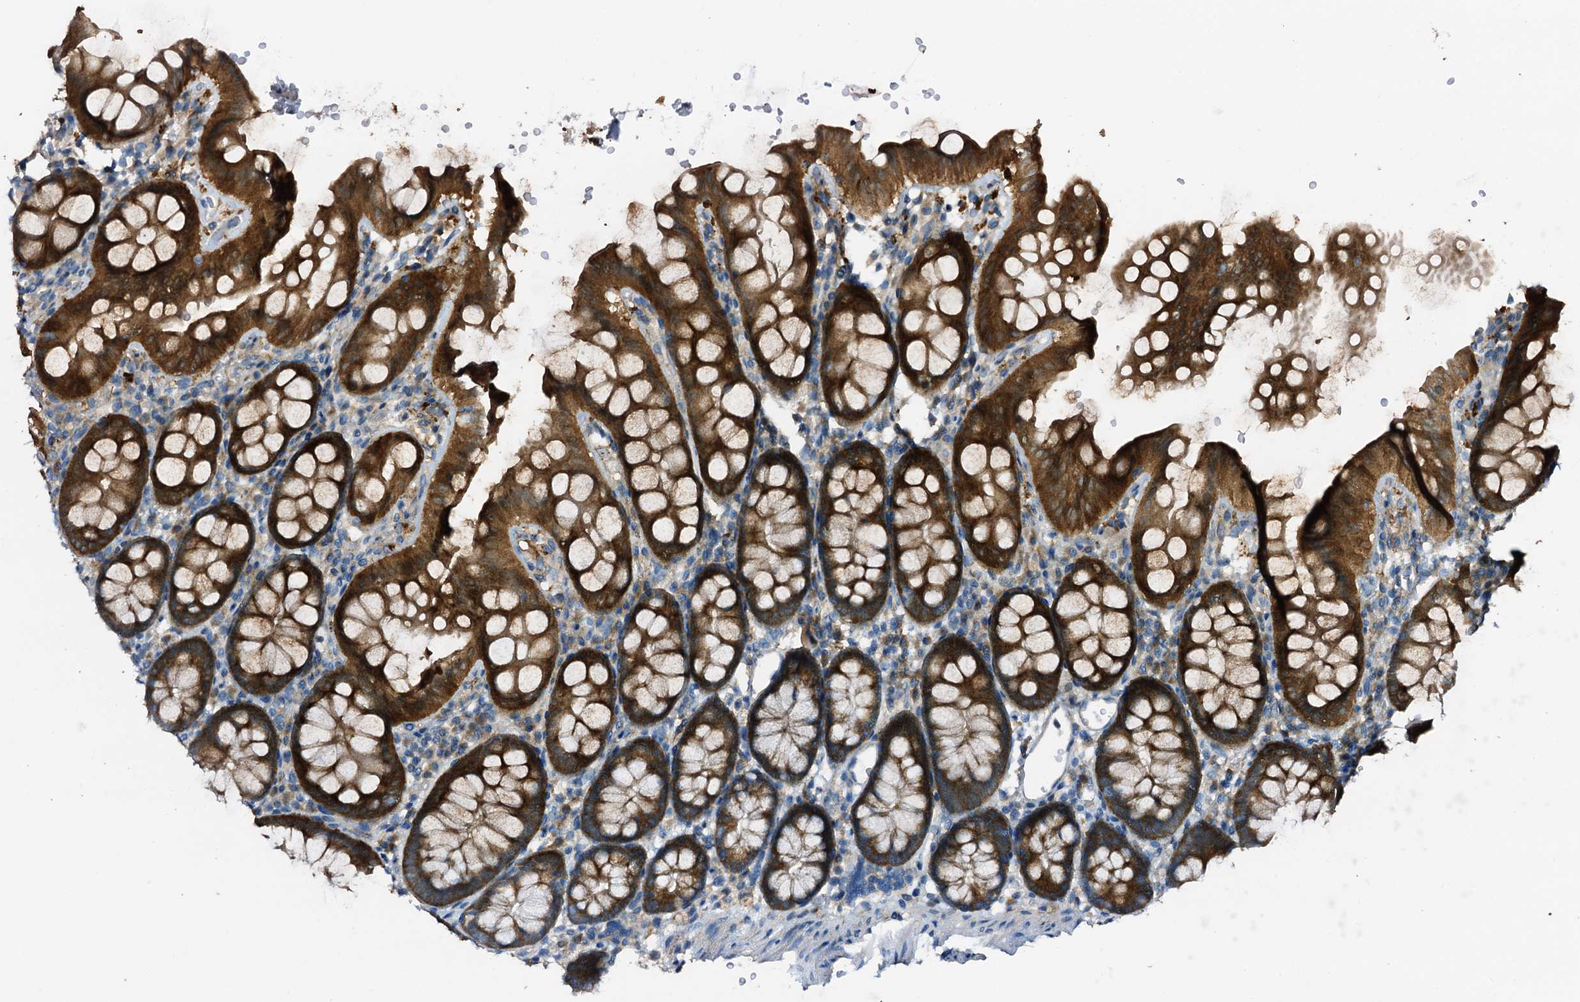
{"staining": {"intensity": "weak", "quantity": ">75%", "location": "cytoplasmic/membranous"}, "tissue": "colon", "cell_type": "Endothelial cells", "image_type": "normal", "snomed": [{"axis": "morphology", "description": "Normal tissue, NOS"}, {"axis": "topography", "description": "Colon"}], "caption": "DAB (3,3'-diaminobenzidine) immunohistochemical staining of normal human colon exhibits weak cytoplasmic/membranous protein staining in about >75% of endothelial cells.", "gene": "STARD13", "patient": {"sex": "male", "age": 75}}